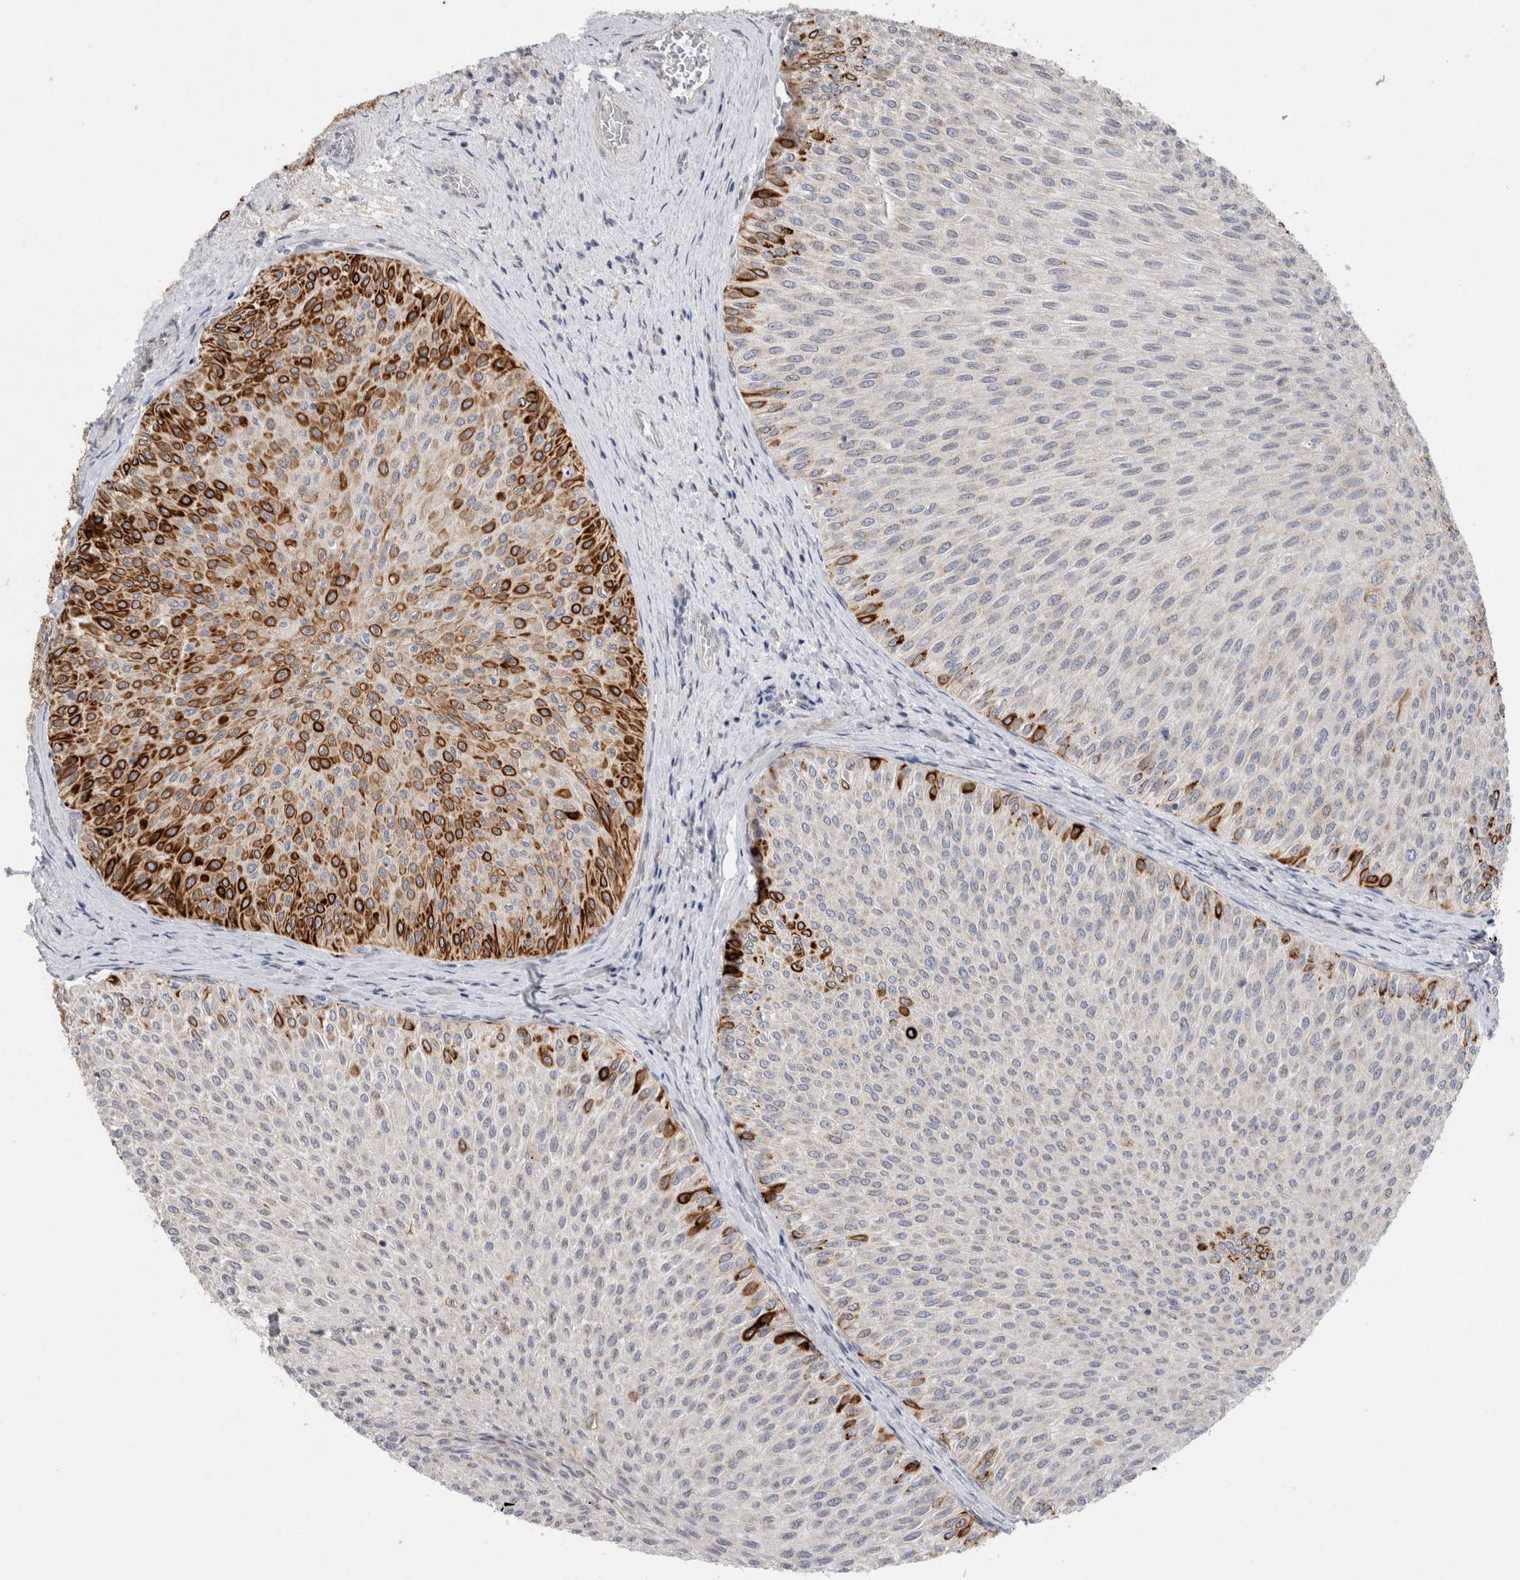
{"staining": {"intensity": "strong", "quantity": "<25%", "location": "cytoplasmic/membranous"}, "tissue": "urothelial cancer", "cell_type": "Tumor cells", "image_type": "cancer", "snomed": [{"axis": "morphology", "description": "Urothelial carcinoma, Low grade"}, {"axis": "topography", "description": "Urinary bladder"}], "caption": "This histopathology image displays low-grade urothelial carcinoma stained with IHC to label a protein in brown. The cytoplasmic/membranous of tumor cells show strong positivity for the protein. Nuclei are counter-stained blue.", "gene": "GAA", "patient": {"sex": "male", "age": 78}}